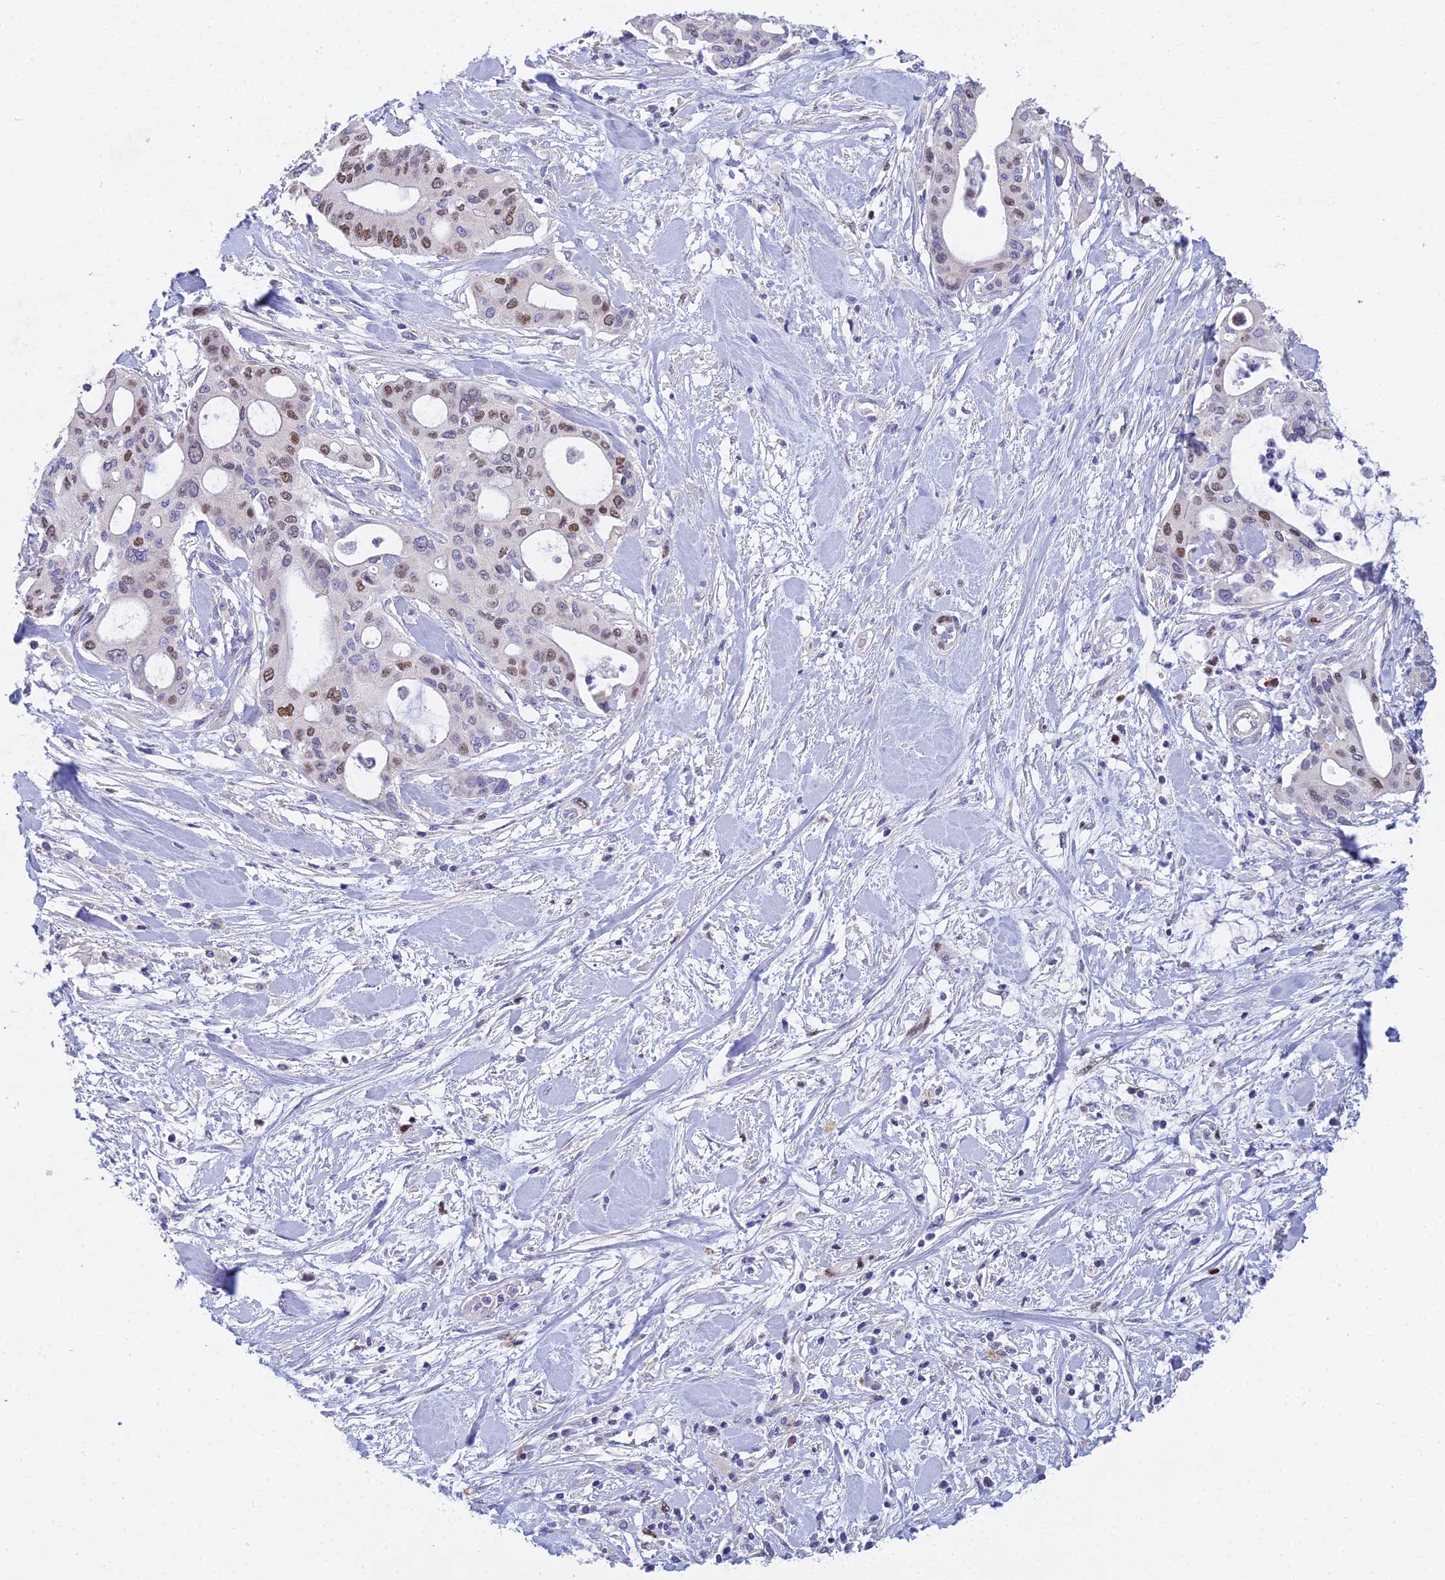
{"staining": {"intensity": "moderate", "quantity": "<25%", "location": "nuclear"}, "tissue": "pancreatic cancer", "cell_type": "Tumor cells", "image_type": "cancer", "snomed": [{"axis": "morphology", "description": "Adenocarcinoma, NOS"}, {"axis": "topography", "description": "Pancreas"}], "caption": "Moderate nuclear protein expression is appreciated in about <25% of tumor cells in pancreatic cancer.", "gene": "MCM2", "patient": {"sex": "male", "age": 46}}